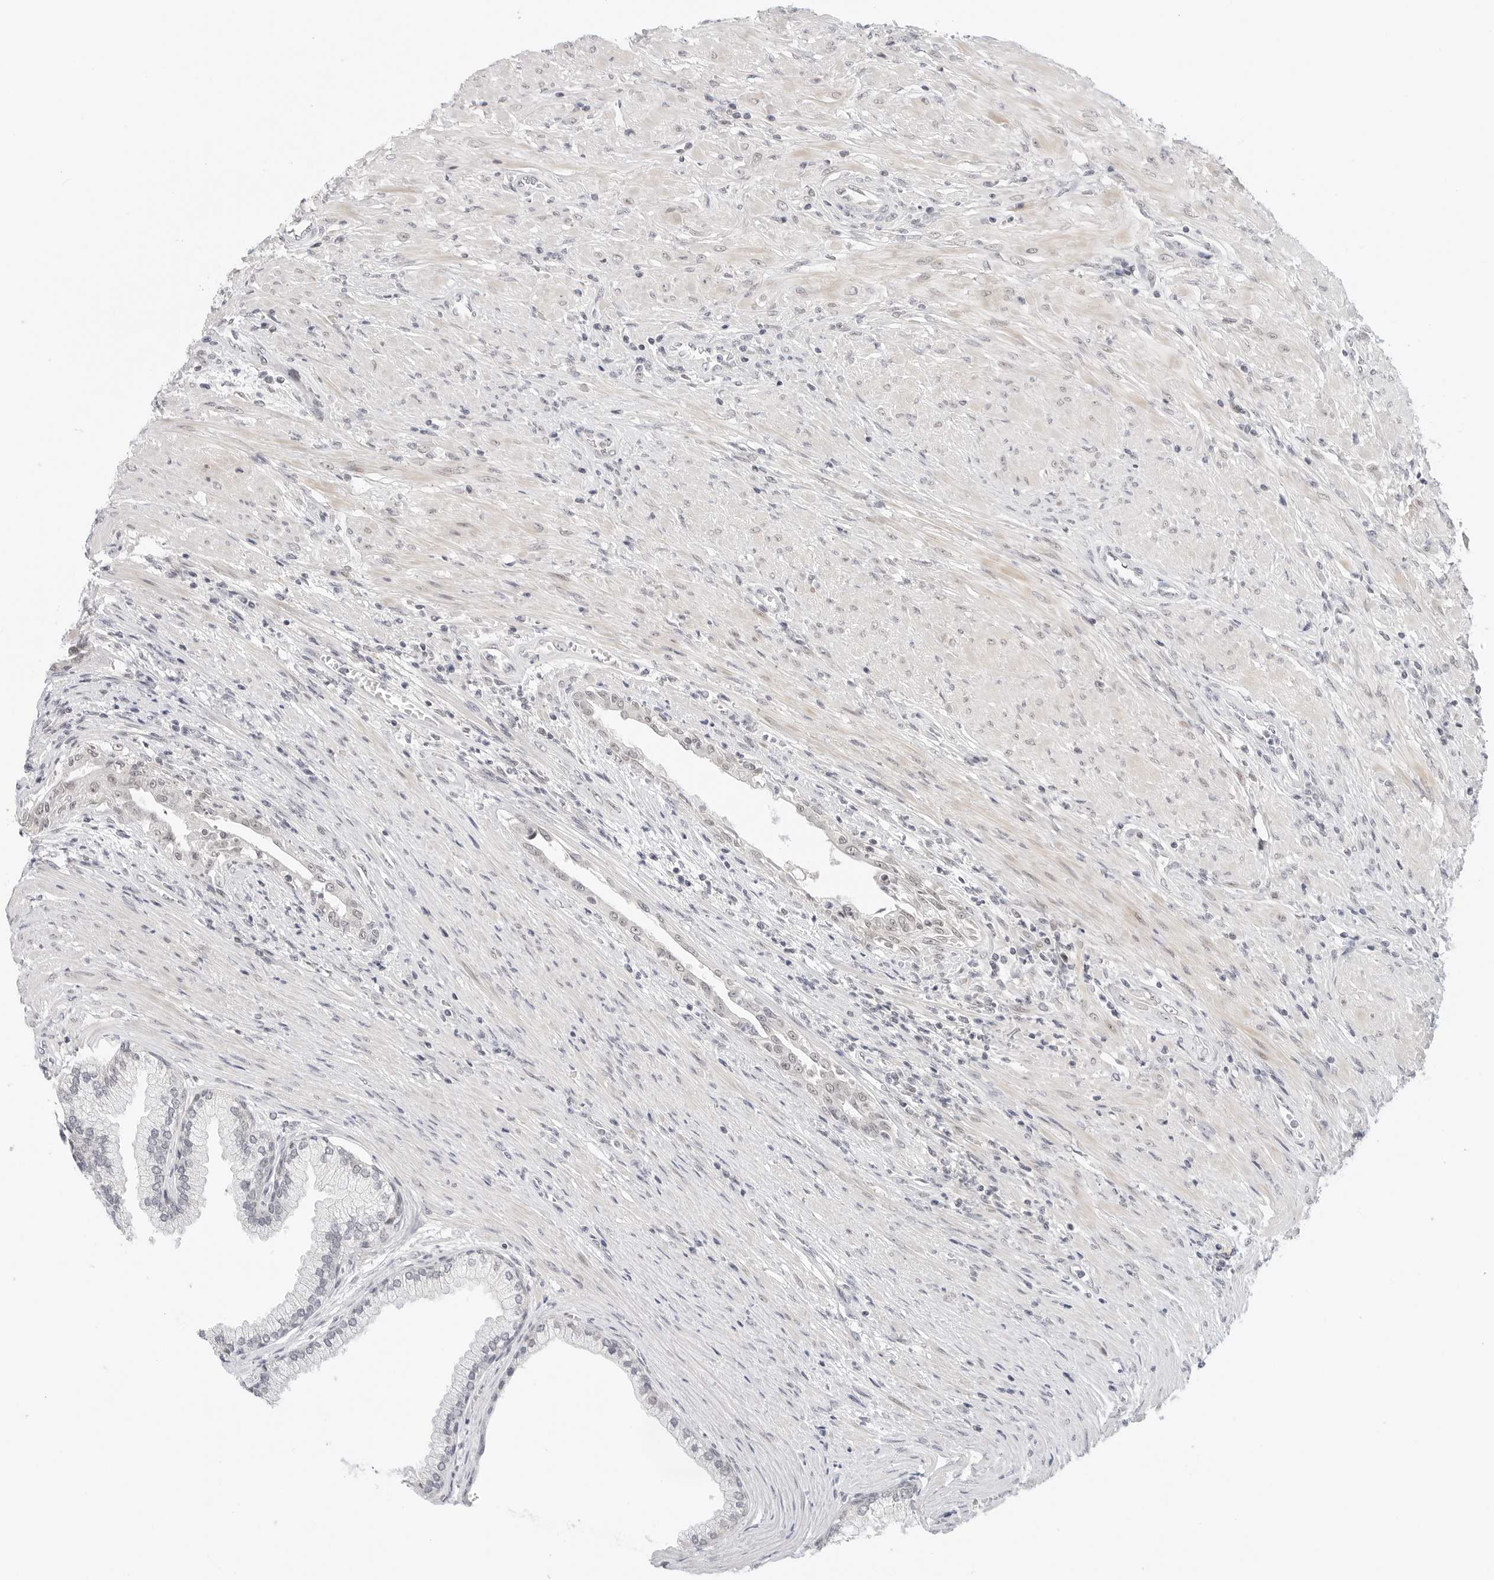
{"staining": {"intensity": "negative", "quantity": "none", "location": "none"}, "tissue": "prostate cancer", "cell_type": "Tumor cells", "image_type": "cancer", "snomed": [{"axis": "morphology", "description": "Normal tissue, NOS"}, {"axis": "morphology", "description": "Adenocarcinoma, Low grade"}, {"axis": "topography", "description": "Prostate"}, {"axis": "topography", "description": "Peripheral nerve tissue"}], "caption": "There is no significant positivity in tumor cells of prostate low-grade adenocarcinoma.", "gene": "TSEN2", "patient": {"sex": "male", "age": 71}}